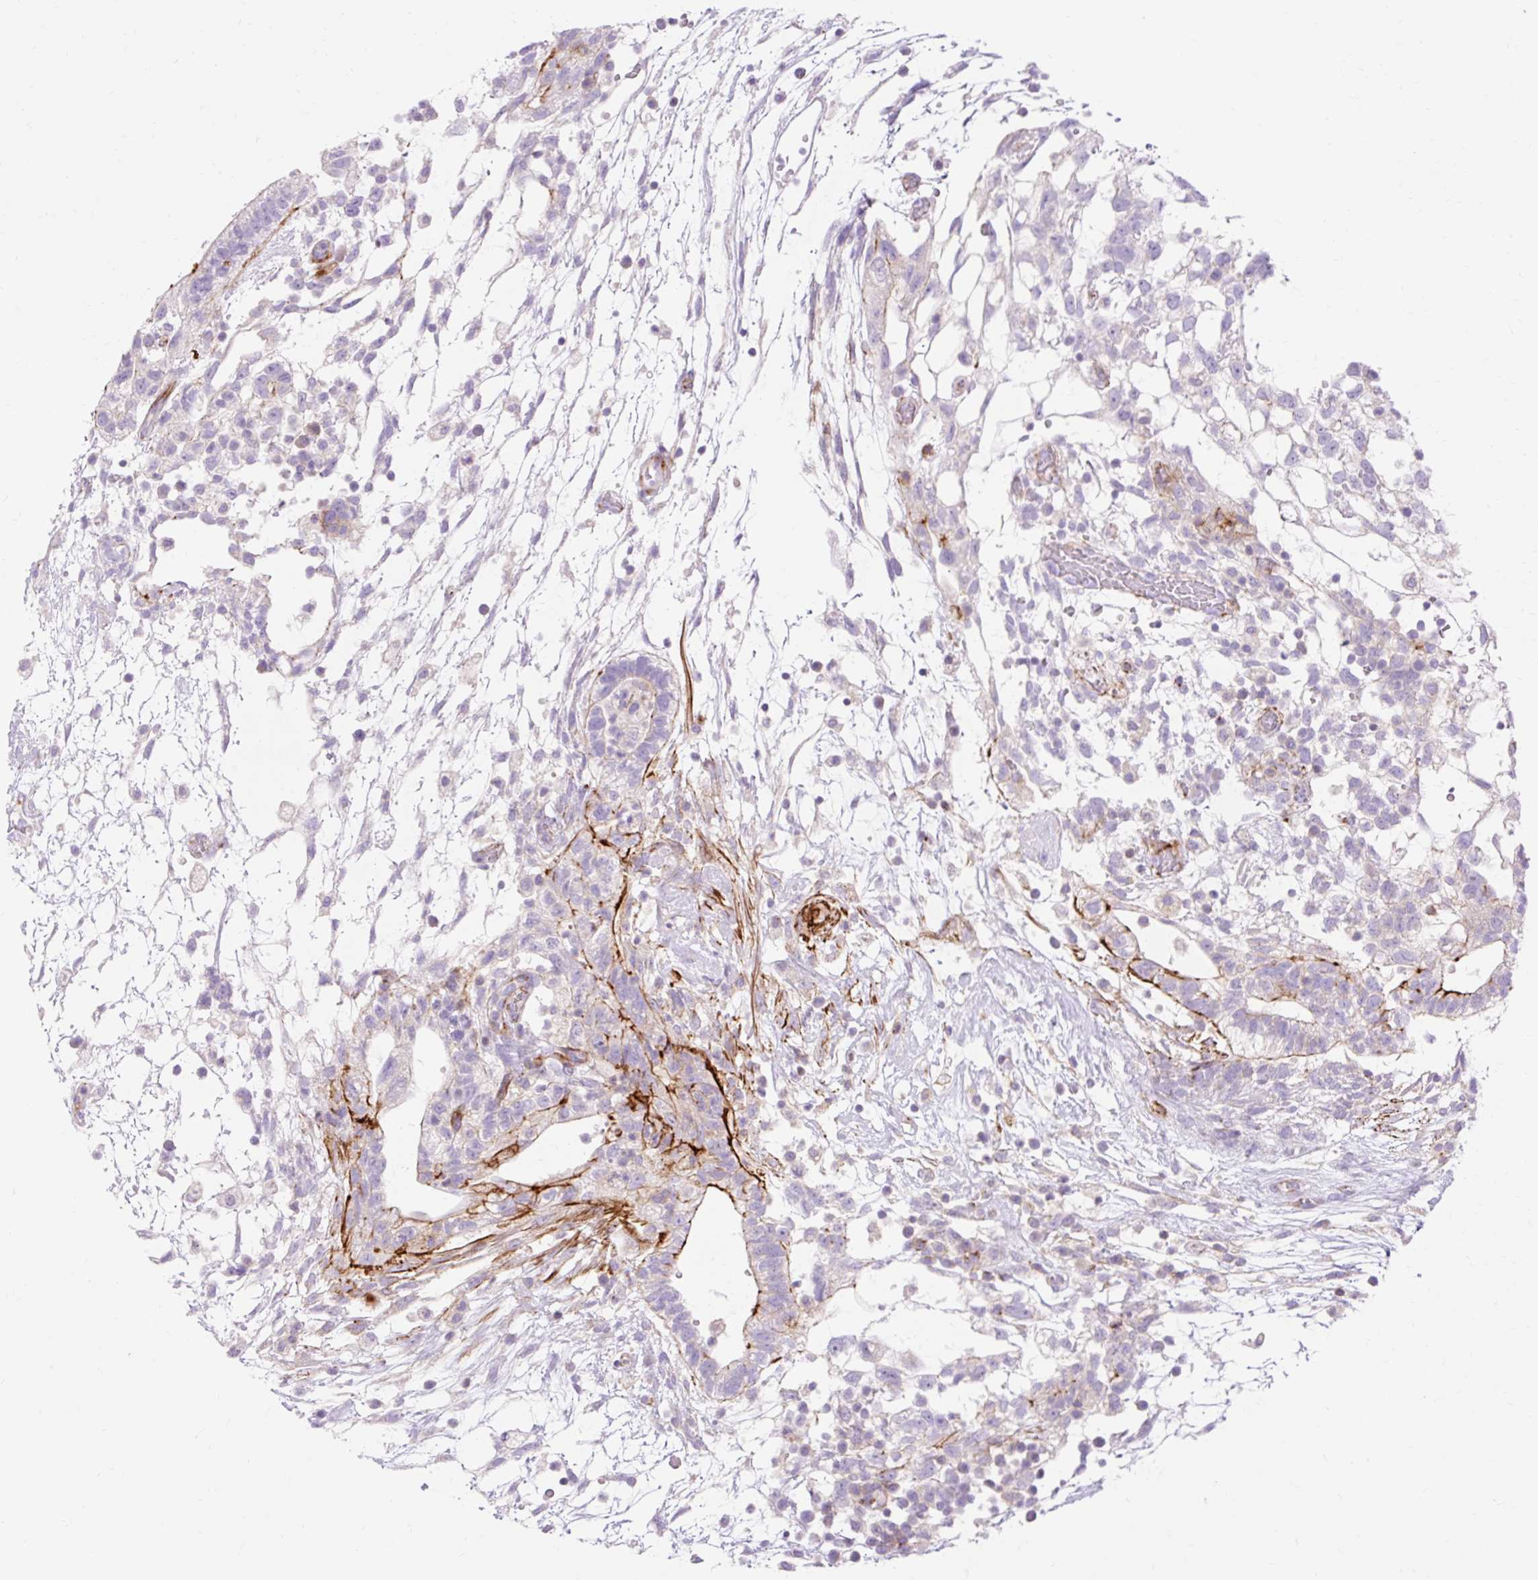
{"staining": {"intensity": "strong", "quantity": "<25%", "location": "cytoplasmic/membranous"}, "tissue": "testis cancer", "cell_type": "Tumor cells", "image_type": "cancer", "snomed": [{"axis": "morphology", "description": "Carcinoma, Embryonal, NOS"}, {"axis": "topography", "description": "Testis"}], "caption": "Tumor cells show medium levels of strong cytoplasmic/membranous expression in about <25% of cells in embryonal carcinoma (testis).", "gene": "CORO7-PAM16", "patient": {"sex": "male", "age": 32}}